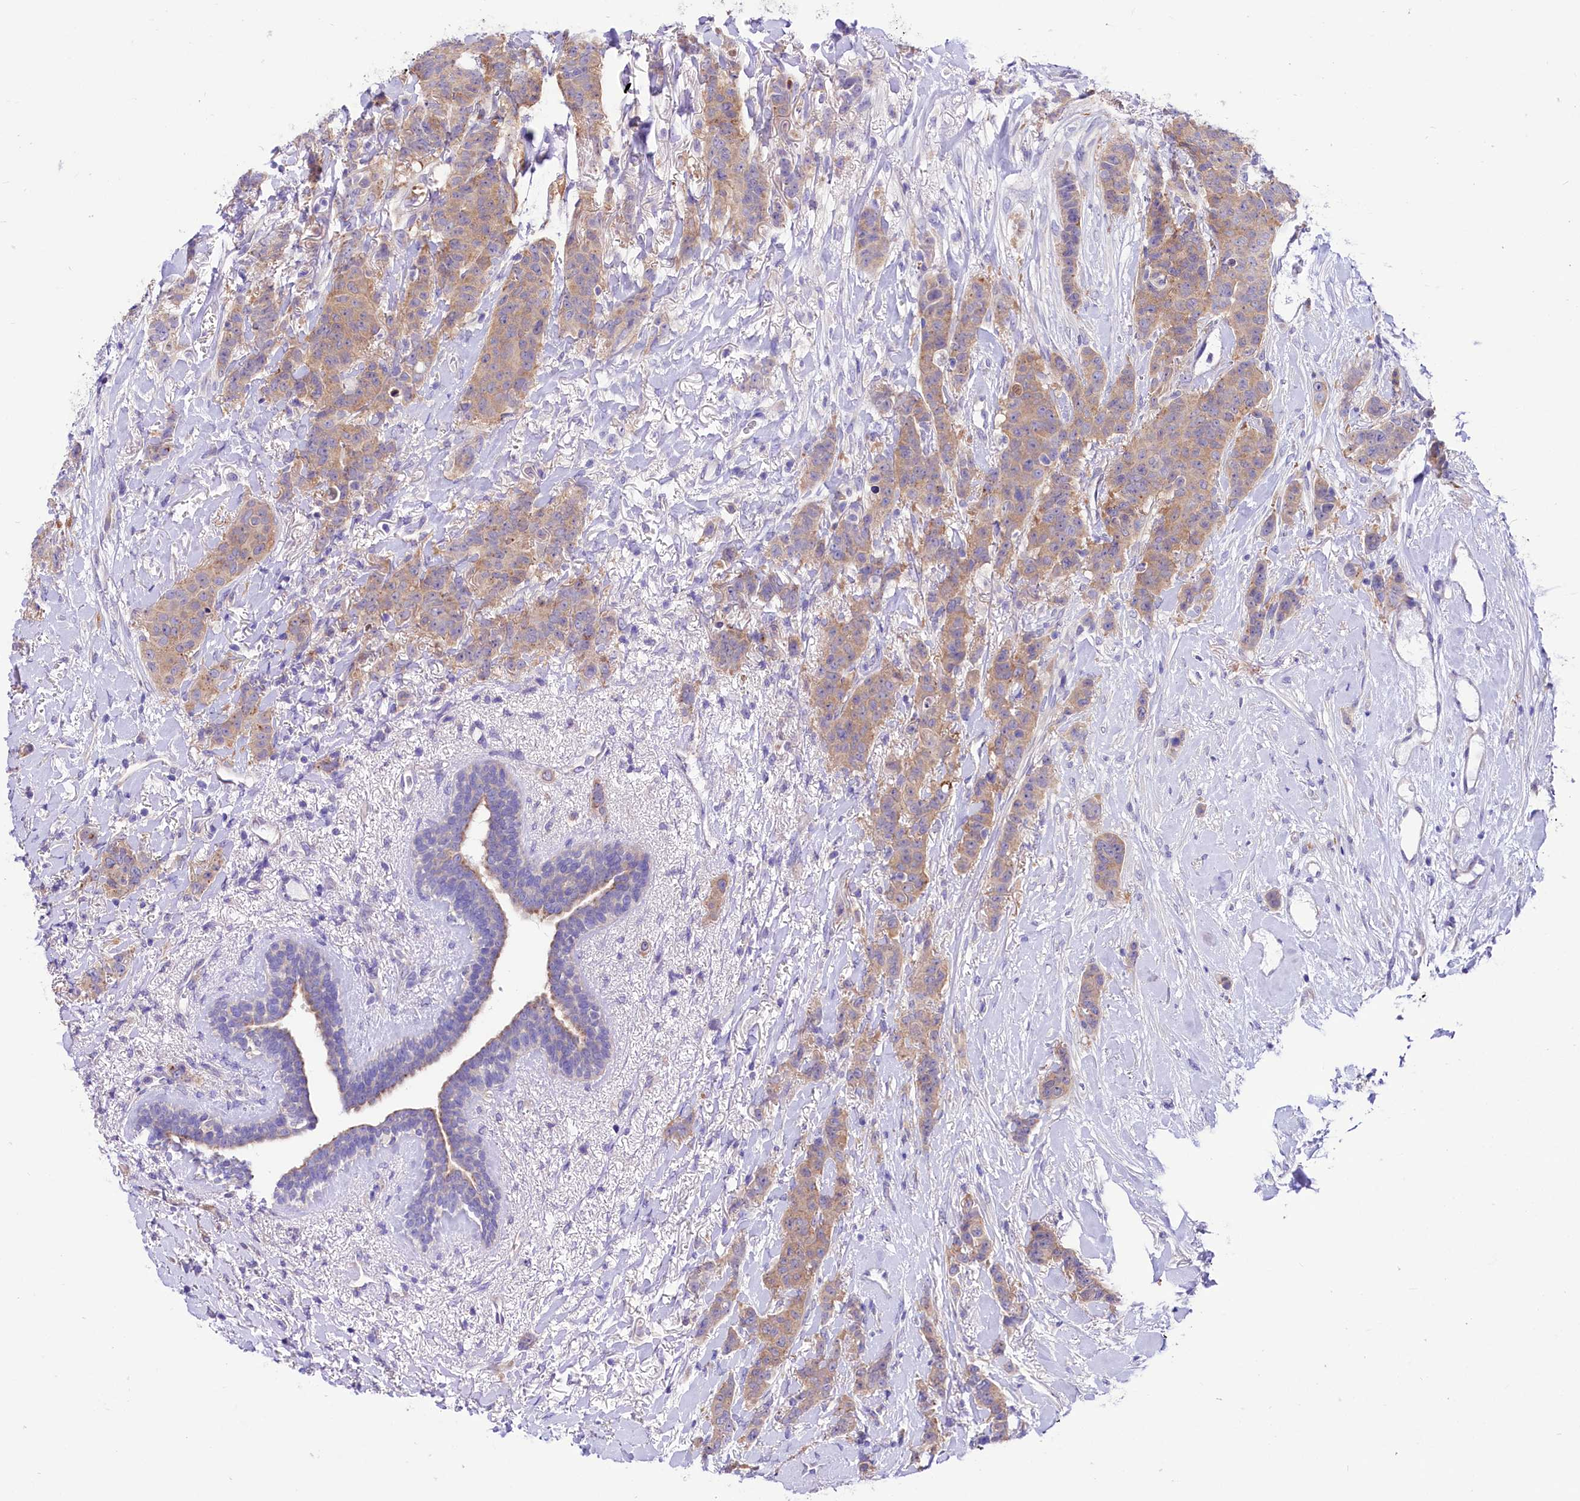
{"staining": {"intensity": "weak", "quantity": "25%-75%", "location": "cytoplasmic/membranous"}, "tissue": "breast cancer", "cell_type": "Tumor cells", "image_type": "cancer", "snomed": [{"axis": "morphology", "description": "Duct carcinoma"}, {"axis": "topography", "description": "Breast"}], "caption": "Tumor cells reveal weak cytoplasmic/membranous staining in approximately 25%-75% of cells in breast cancer (intraductal carcinoma). The staining was performed using DAB (3,3'-diaminobenzidine), with brown indicating positive protein expression. Nuclei are stained blue with hematoxylin.", "gene": "ABHD5", "patient": {"sex": "female", "age": 40}}